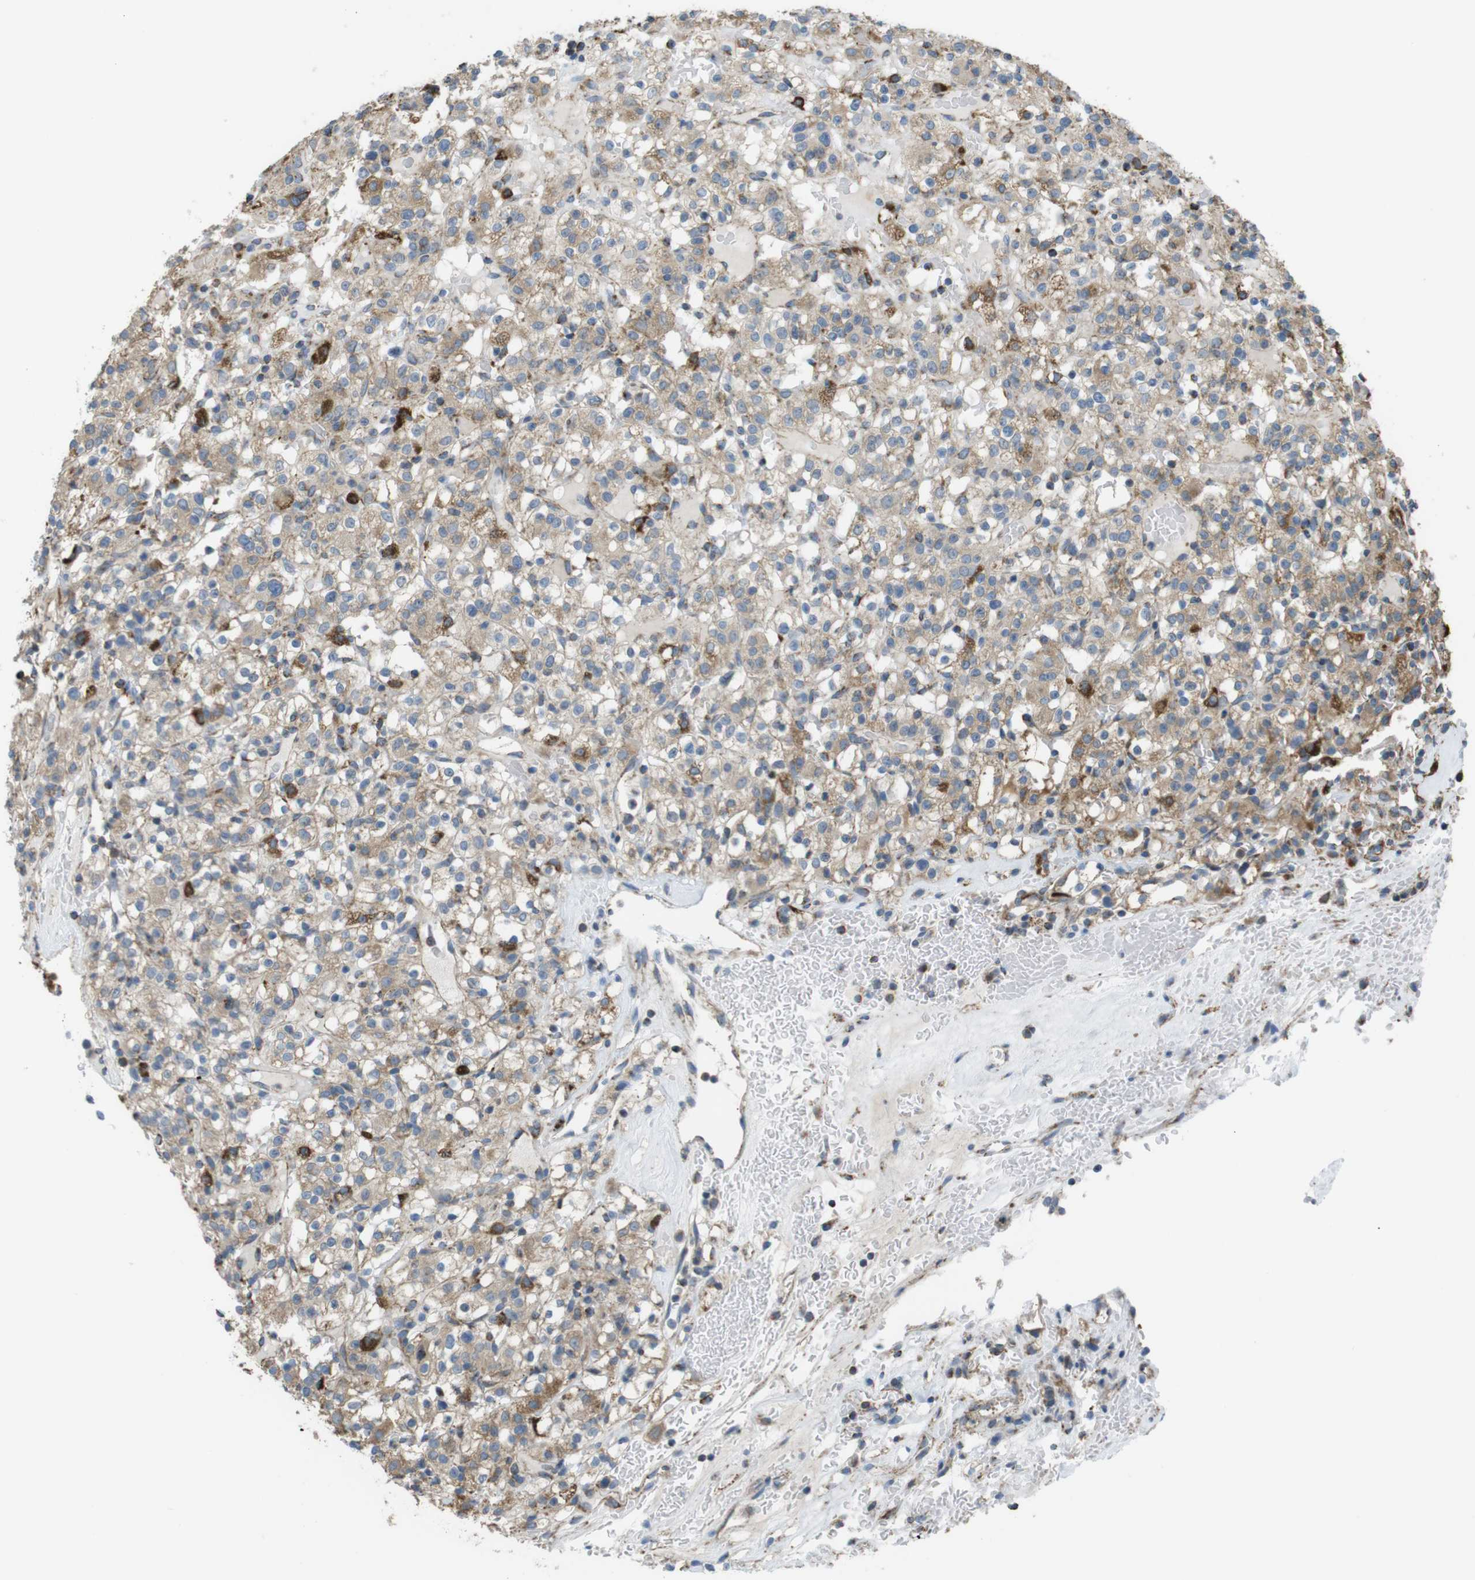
{"staining": {"intensity": "weak", "quantity": ">75%", "location": "cytoplasmic/membranous"}, "tissue": "renal cancer", "cell_type": "Tumor cells", "image_type": "cancer", "snomed": [{"axis": "morphology", "description": "Normal tissue, NOS"}, {"axis": "morphology", "description": "Adenocarcinoma, NOS"}, {"axis": "topography", "description": "Kidney"}], "caption": "Immunohistochemistry of renal cancer reveals low levels of weak cytoplasmic/membranous positivity in approximately >75% of tumor cells. (Stains: DAB (3,3'-diaminobenzidine) in brown, nuclei in blue, Microscopy: brightfield microscopy at high magnification).", "gene": "GRIK2", "patient": {"sex": "female", "age": 72}}